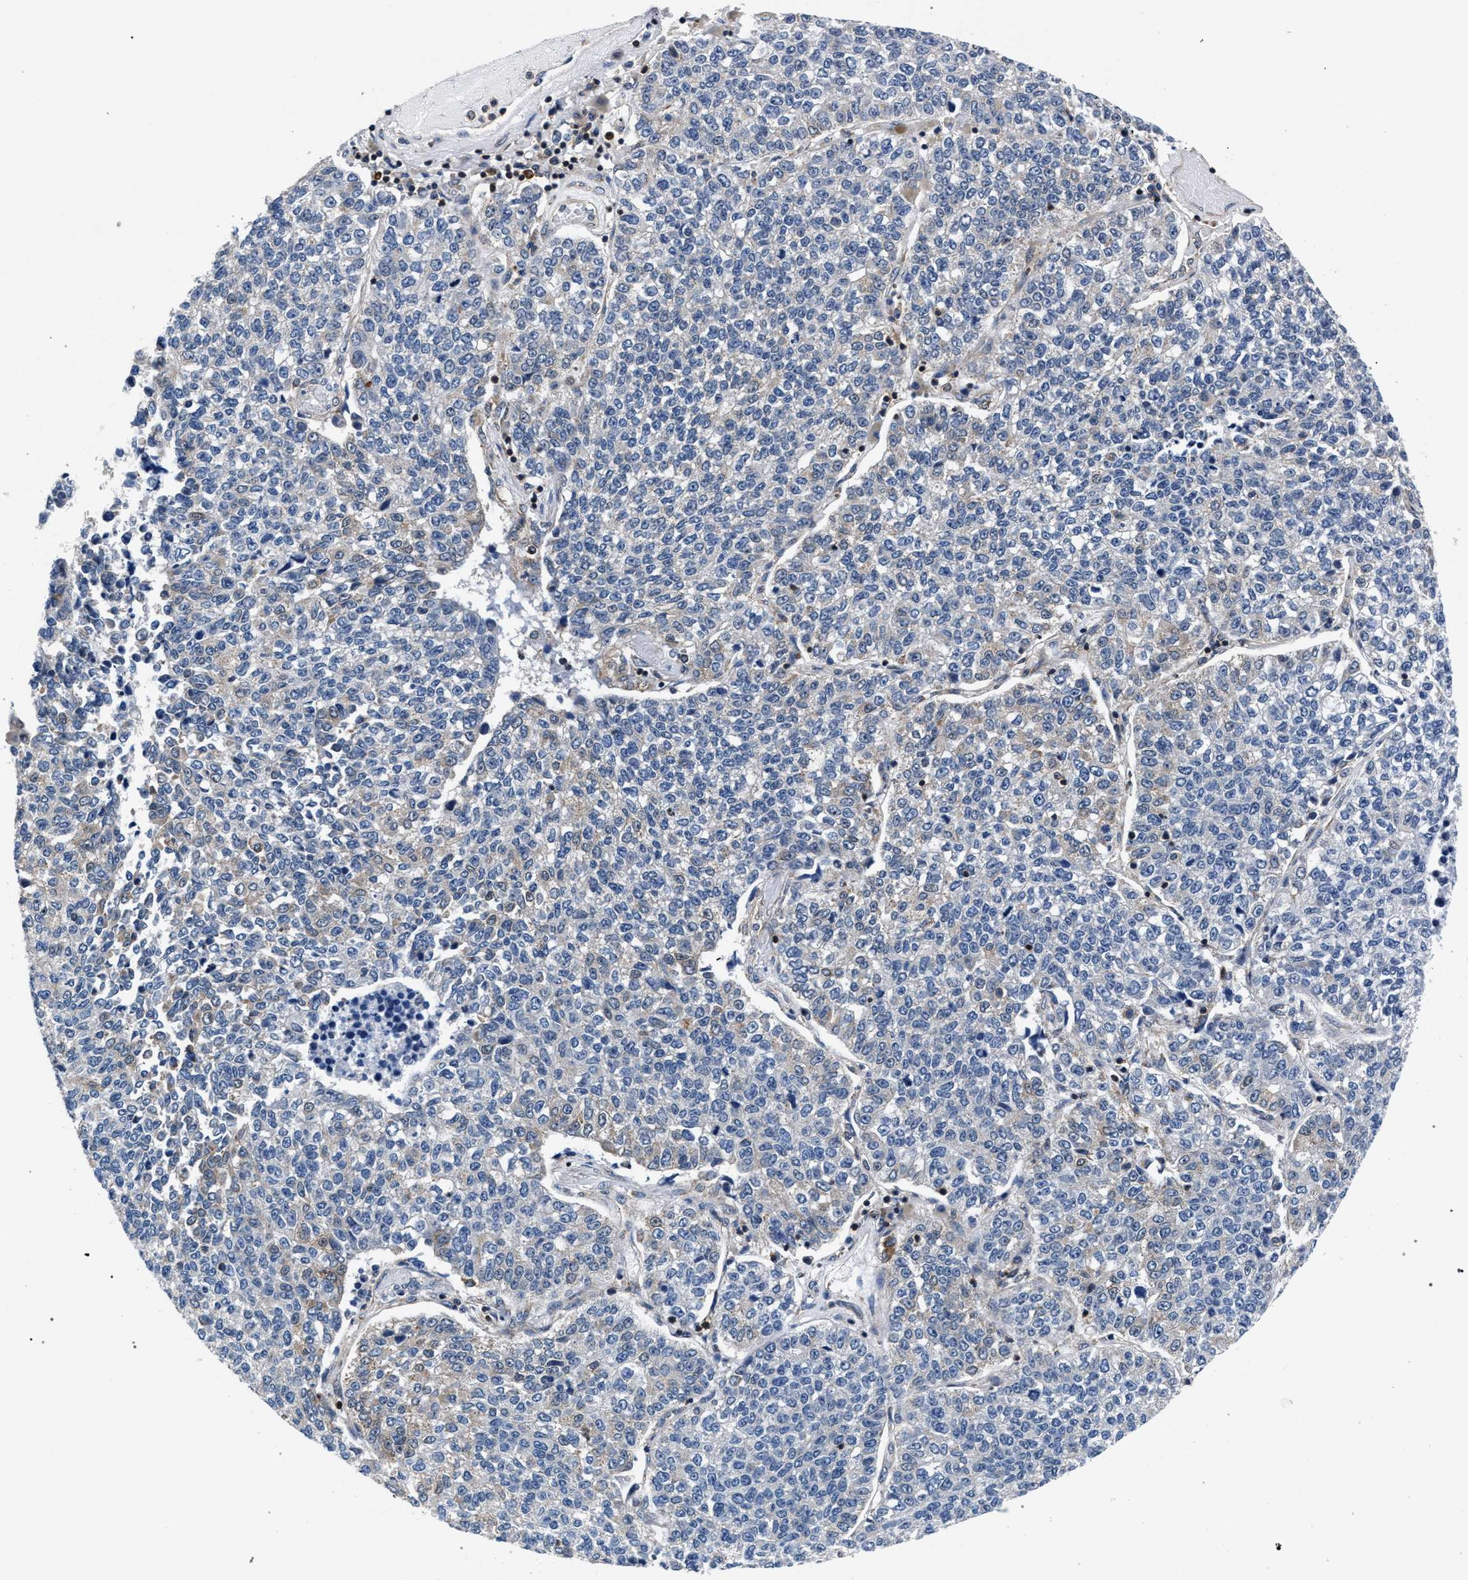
{"staining": {"intensity": "negative", "quantity": "none", "location": "none"}, "tissue": "lung cancer", "cell_type": "Tumor cells", "image_type": "cancer", "snomed": [{"axis": "morphology", "description": "Adenocarcinoma, NOS"}, {"axis": "topography", "description": "Lung"}], "caption": "IHC micrograph of neoplastic tissue: human adenocarcinoma (lung) stained with DAB demonstrates no significant protein staining in tumor cells.", "gene": "LASP1", "patient": {"sex": "male", "age": 49}}